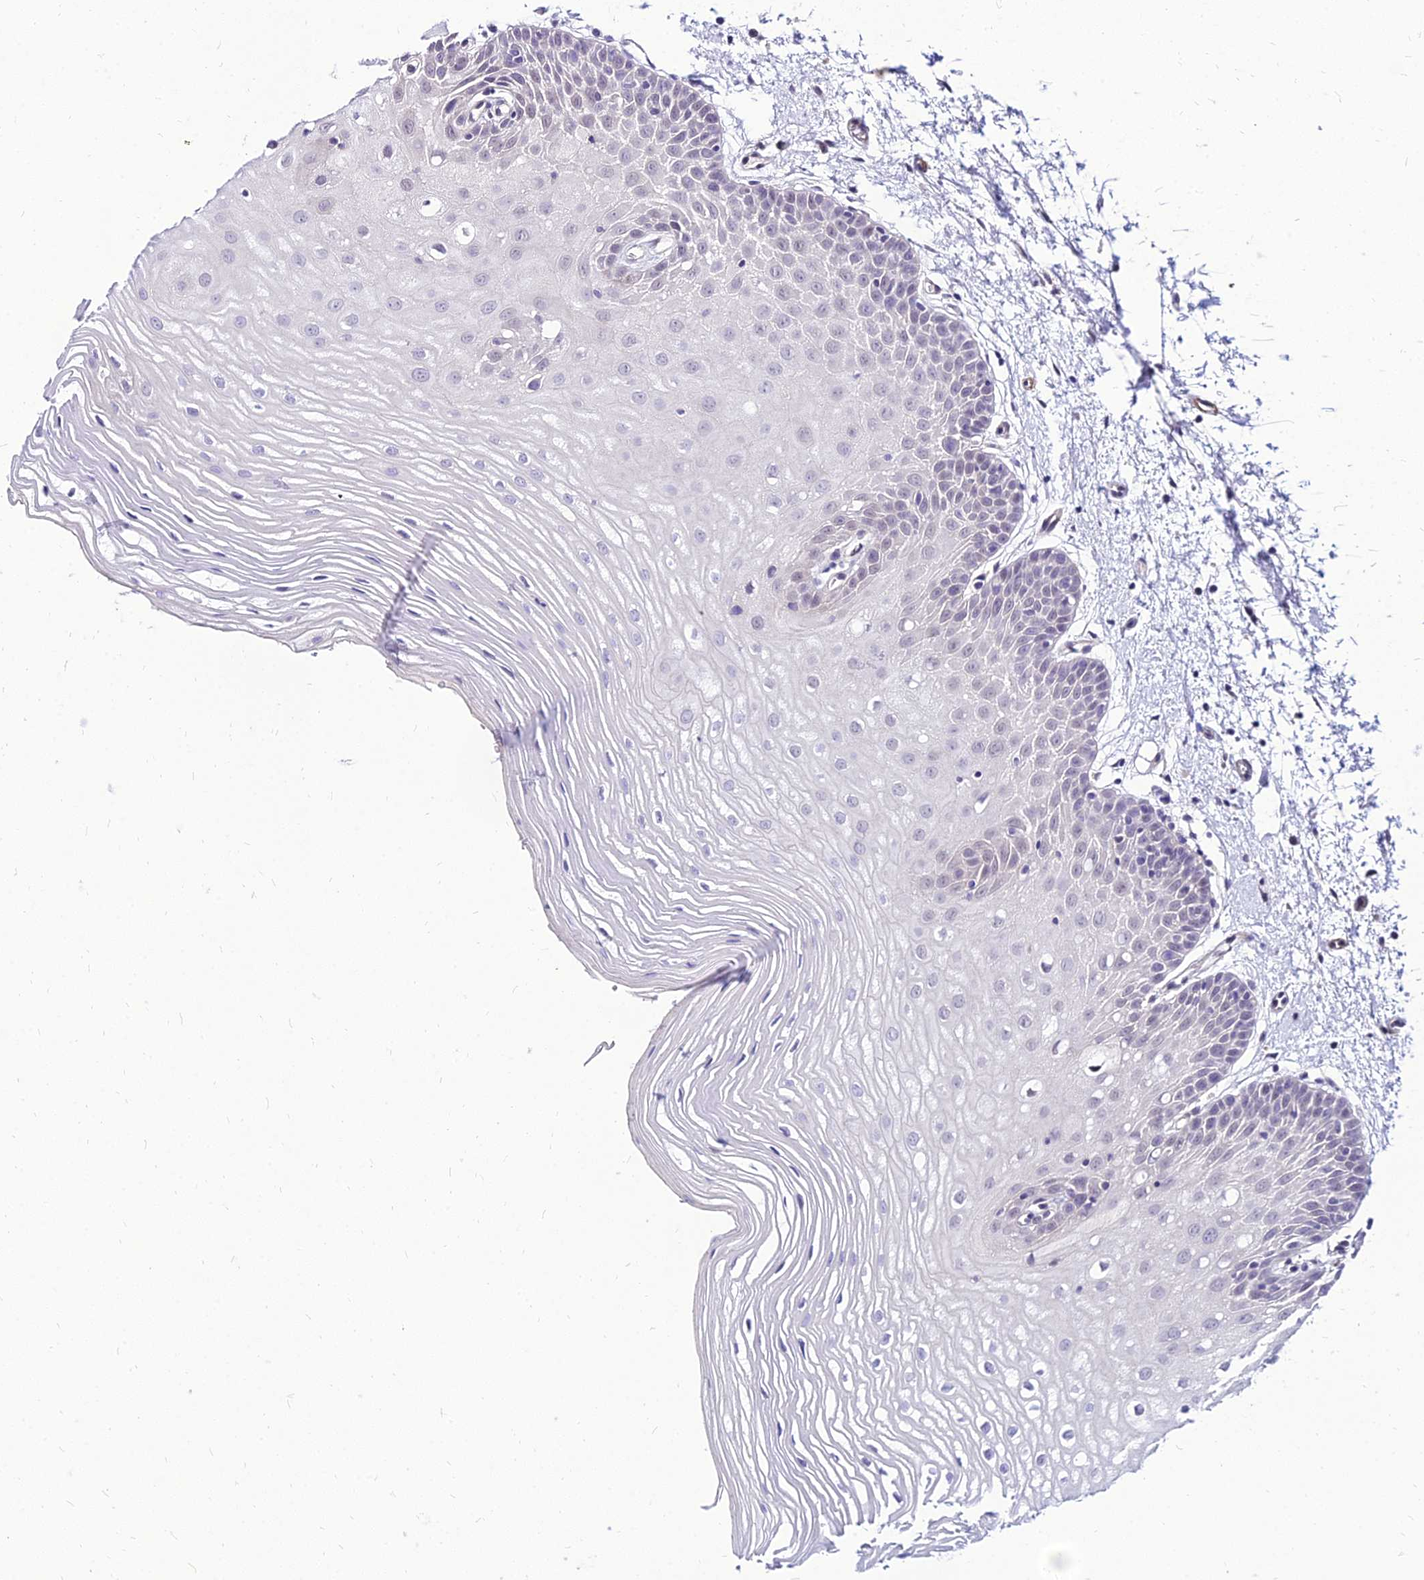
{"staining": {"intensity": "negative", "quantity": "none", "location": "none"}, "tissue": "oral mucosa", "cell_type": "Squamous epithelial cells", "image_type": "normal", "snomed": [{"axis": "morphology", "description": "Normal tissue, NOS"}, {"axis": "topography", "description": "Oral tissue"}, {"axis": "topography", "description": "Tounge, NOS"}], "caption": "IHC of normal oral mucosa exhibits no expression in squamous epithelial cells.", "gene": "YEATS2", "patient": {"sex": "female", "age": 73}}